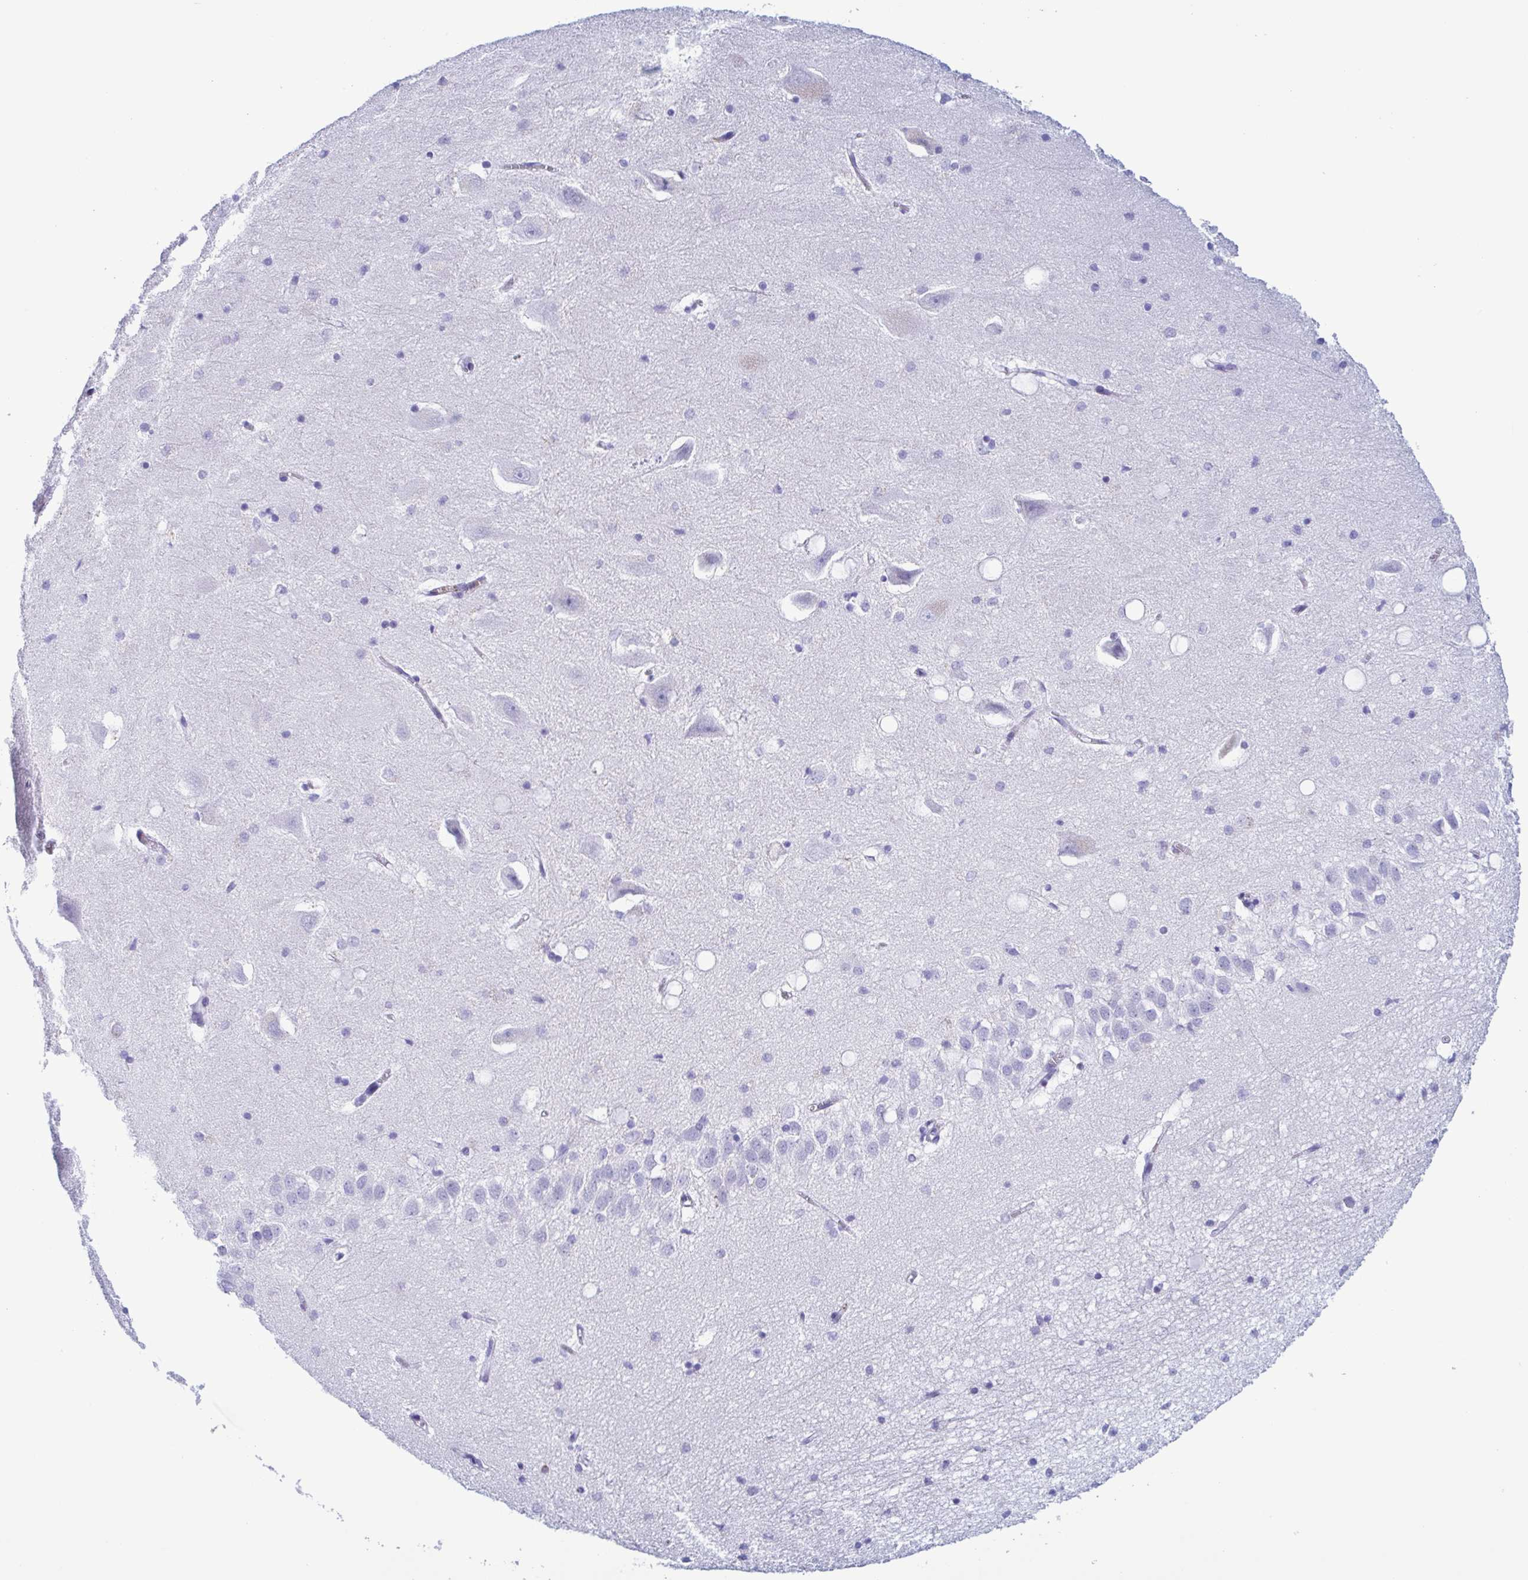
{"staining": {"intensity": "negative", "quantity": "none", "location": "none"}, "tissue": "hippocampus", "cell_type": "Glial cells", "image_type": "normal", "snomed": [{"axis": "morphology", "description": "Normal tissue, NOS"}, {"axis": "topography", "description": "Hippocampus"}], "caption": "This image is of benign hippocampus stained with immunohistochemistry (IHC) to label a protein in brown with the nuclei are counter-stained blue. There is no expression in glial cells. (DAB immunohistochemistry (IHC) visualized using brightfield microscopy, high magnification).", "gene": "LTF", "patient": {"sex": "male", "age": 58}}